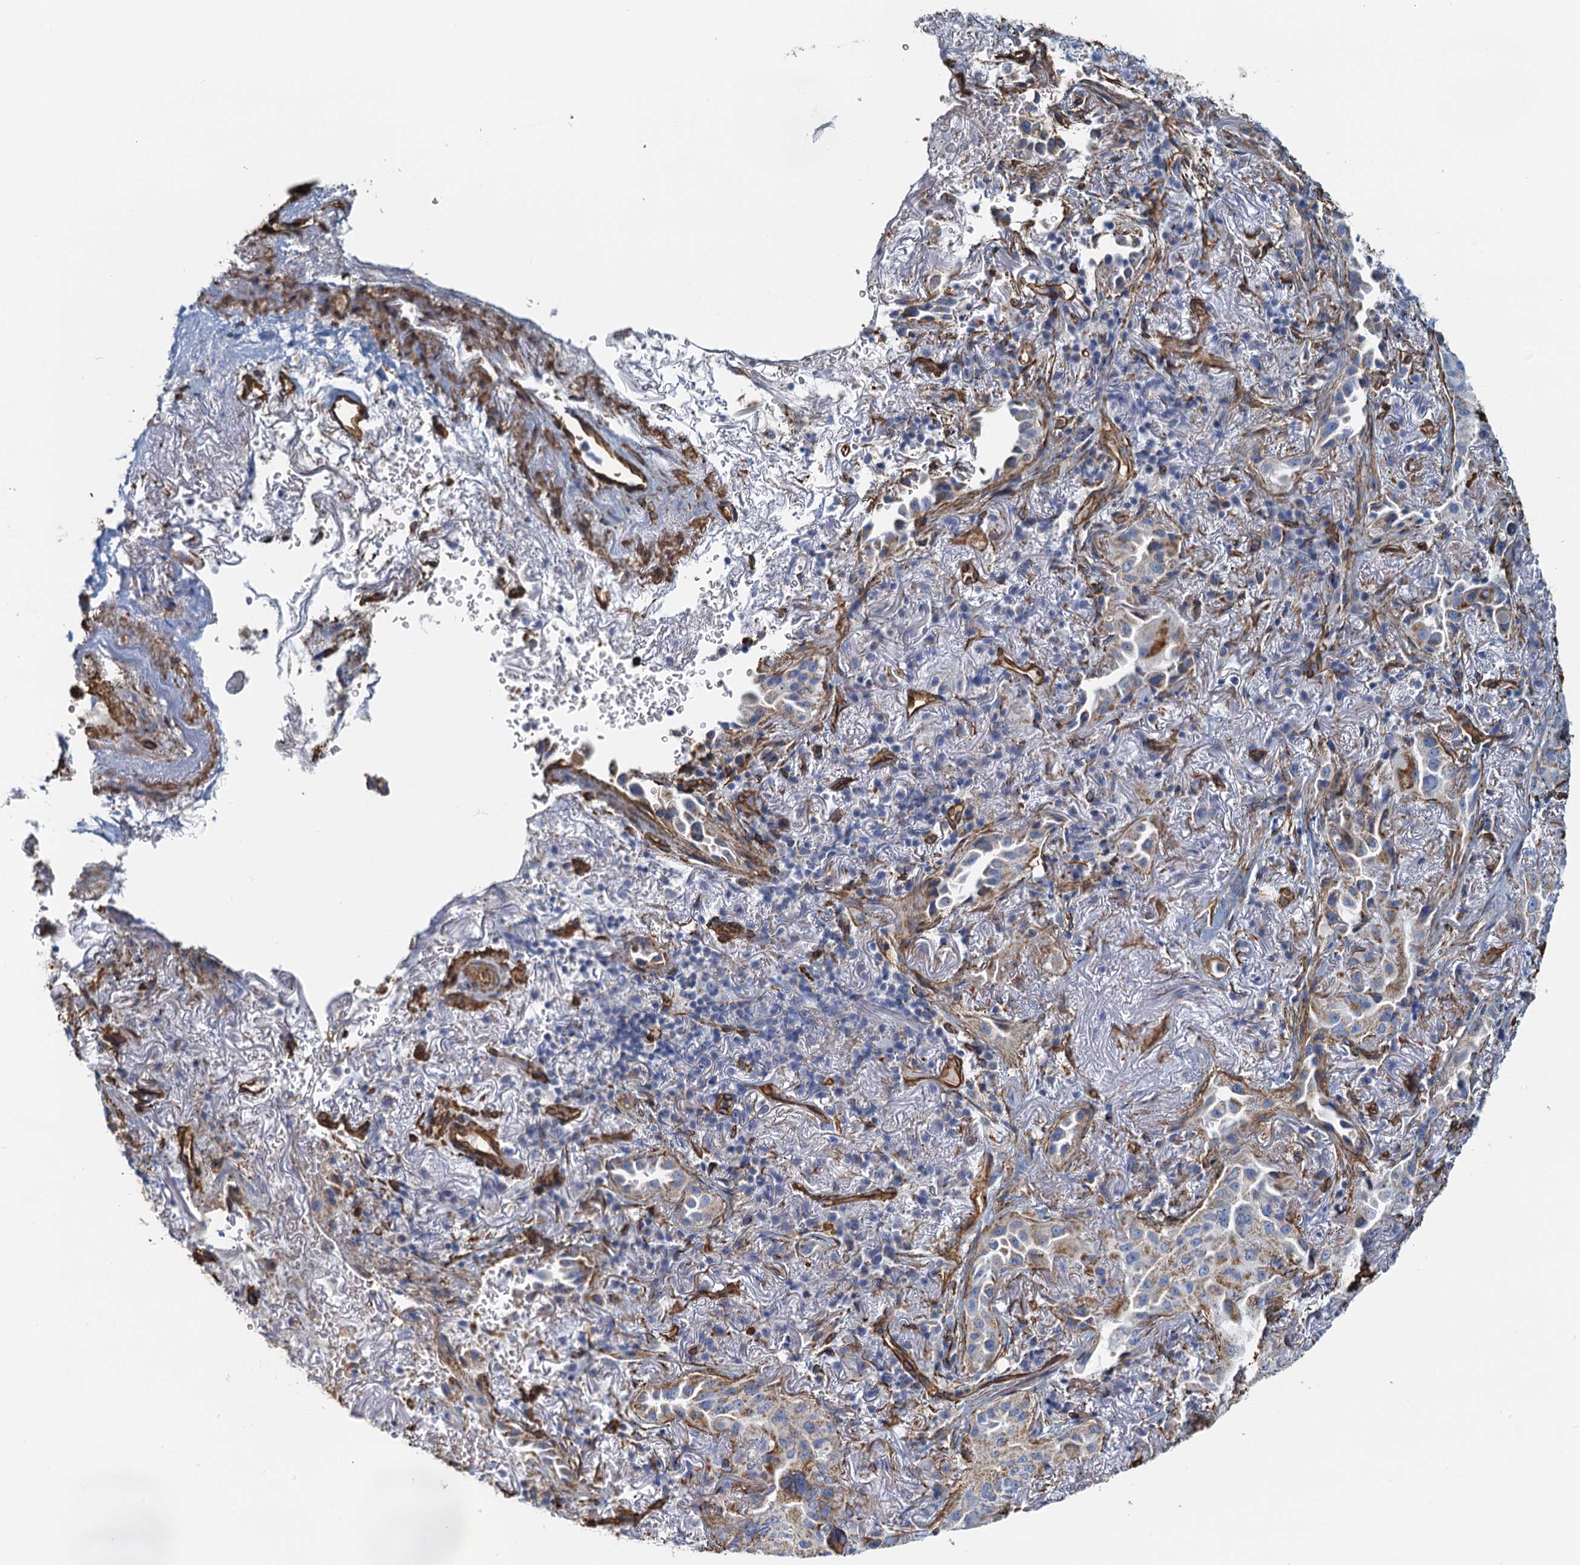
{"staining": {"intensity": "weak", "quantity": "25%-75%", "location": "cytoplasmic/membranous"}, "tissue": "lung cancer", "cell_type": "Tumor cells", "image_type": "cancer", "snomed": [{"axis": "morphology", "description": "Adenocarcinoma, NOS"}, {"axis": "topography", "description": "Lung"}], "caption": "Immunohistochemistry (IHC) image of neoplastic tissue: human lung cancer (adenocarcinoma) stained using immunohistochemistry (IHC) displays low levels of weak protein expression localized specifically in the cytoplasmic/membranous of tumor cells, appearing as a cytoplasmic/membranous brown color.", "gene": "DGKG", "patient": {"sex": "female", "age": 69}}